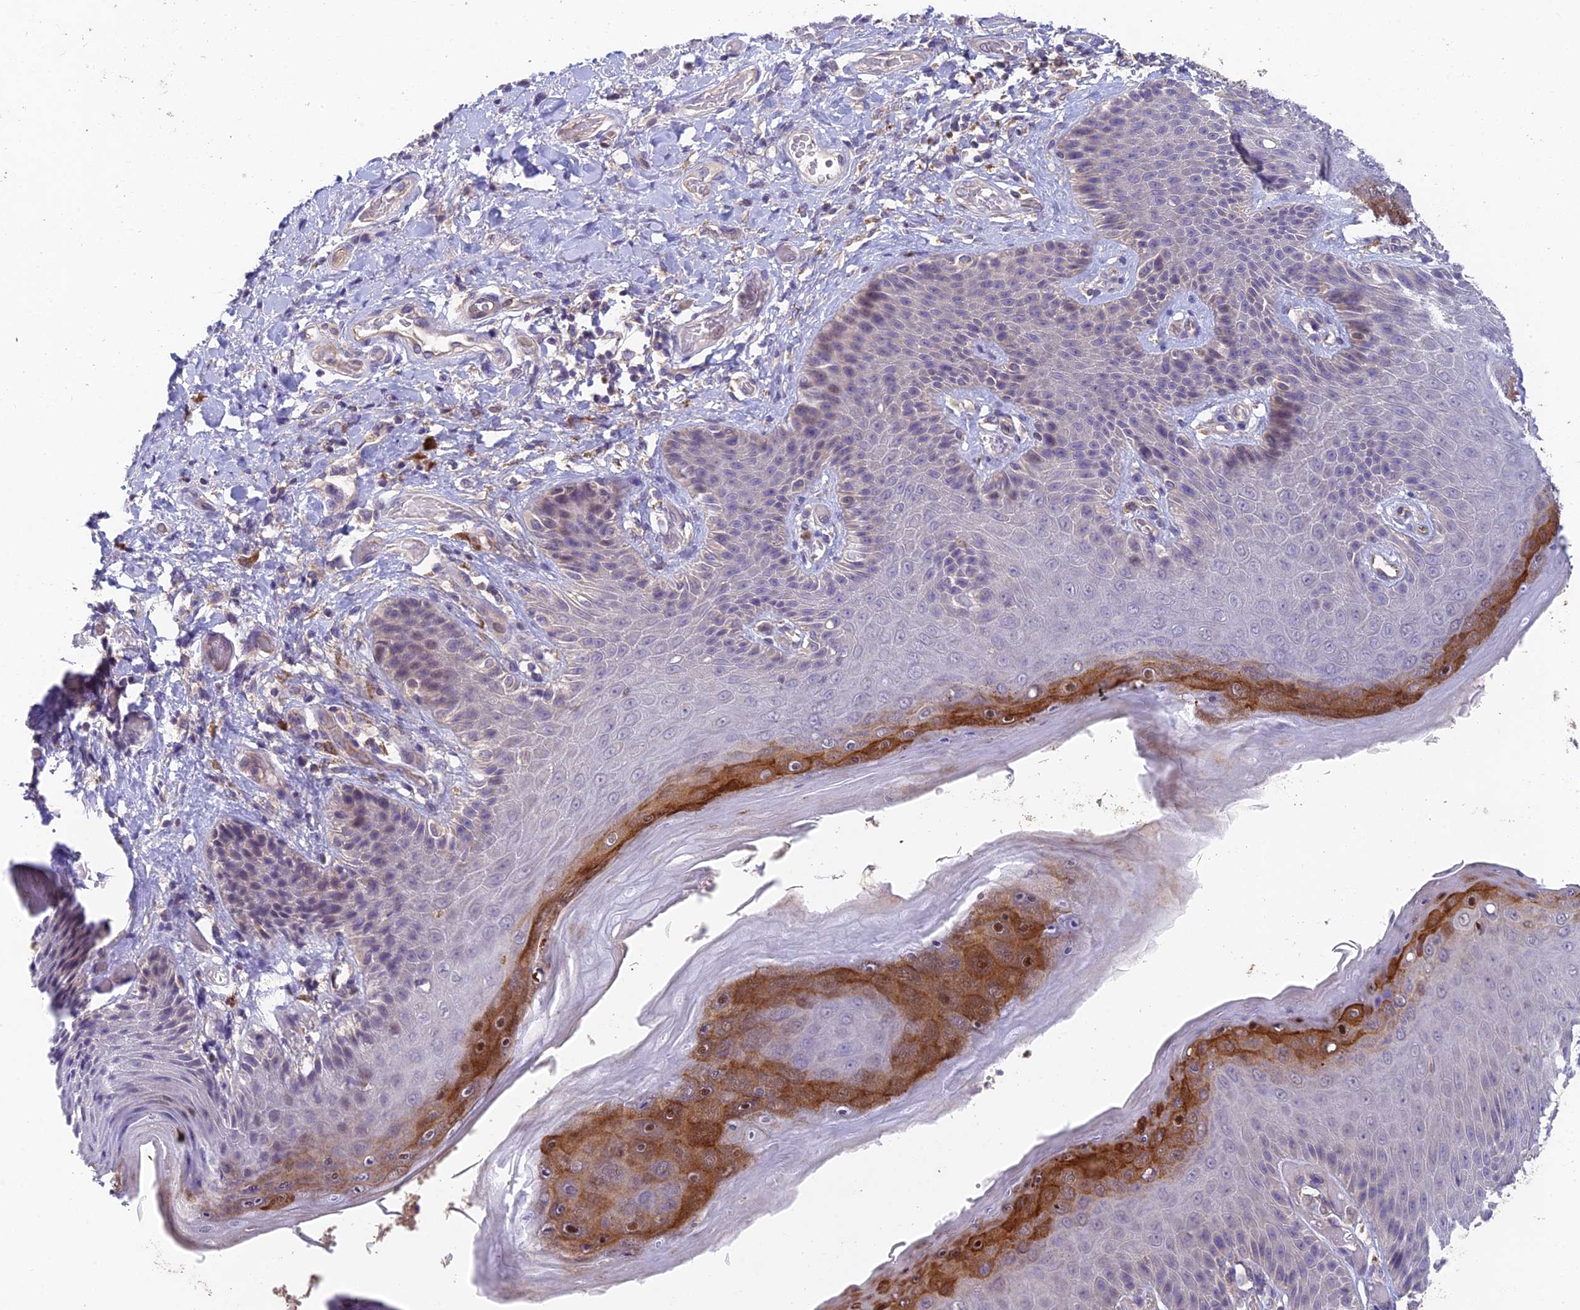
{"staining": {"intensity": "strong", "quantity": "<25%", "location": "cytoplasmic/membranous,nuclear"}, "tissue": "skin", "cell_type": "Epidermal cells", "image_type": "normal", "snomed": [{"axis": "morphology", "description": "Normal tissue, NOS"}, {"axis": "topography", "description": "Anal"}], "caption": "IHC (DAB) staining of normal skin exhibits strong cytoplasmic/membranous,nuclear protein staining in approximately <25% of epidermal cells. Using DAB (brown) and hematoxylin (blue) stains, captured at high magnification using brightfield microscopy.", "gene": "ADAMTS13", "patient": {"sex": "female", "age": 89}}